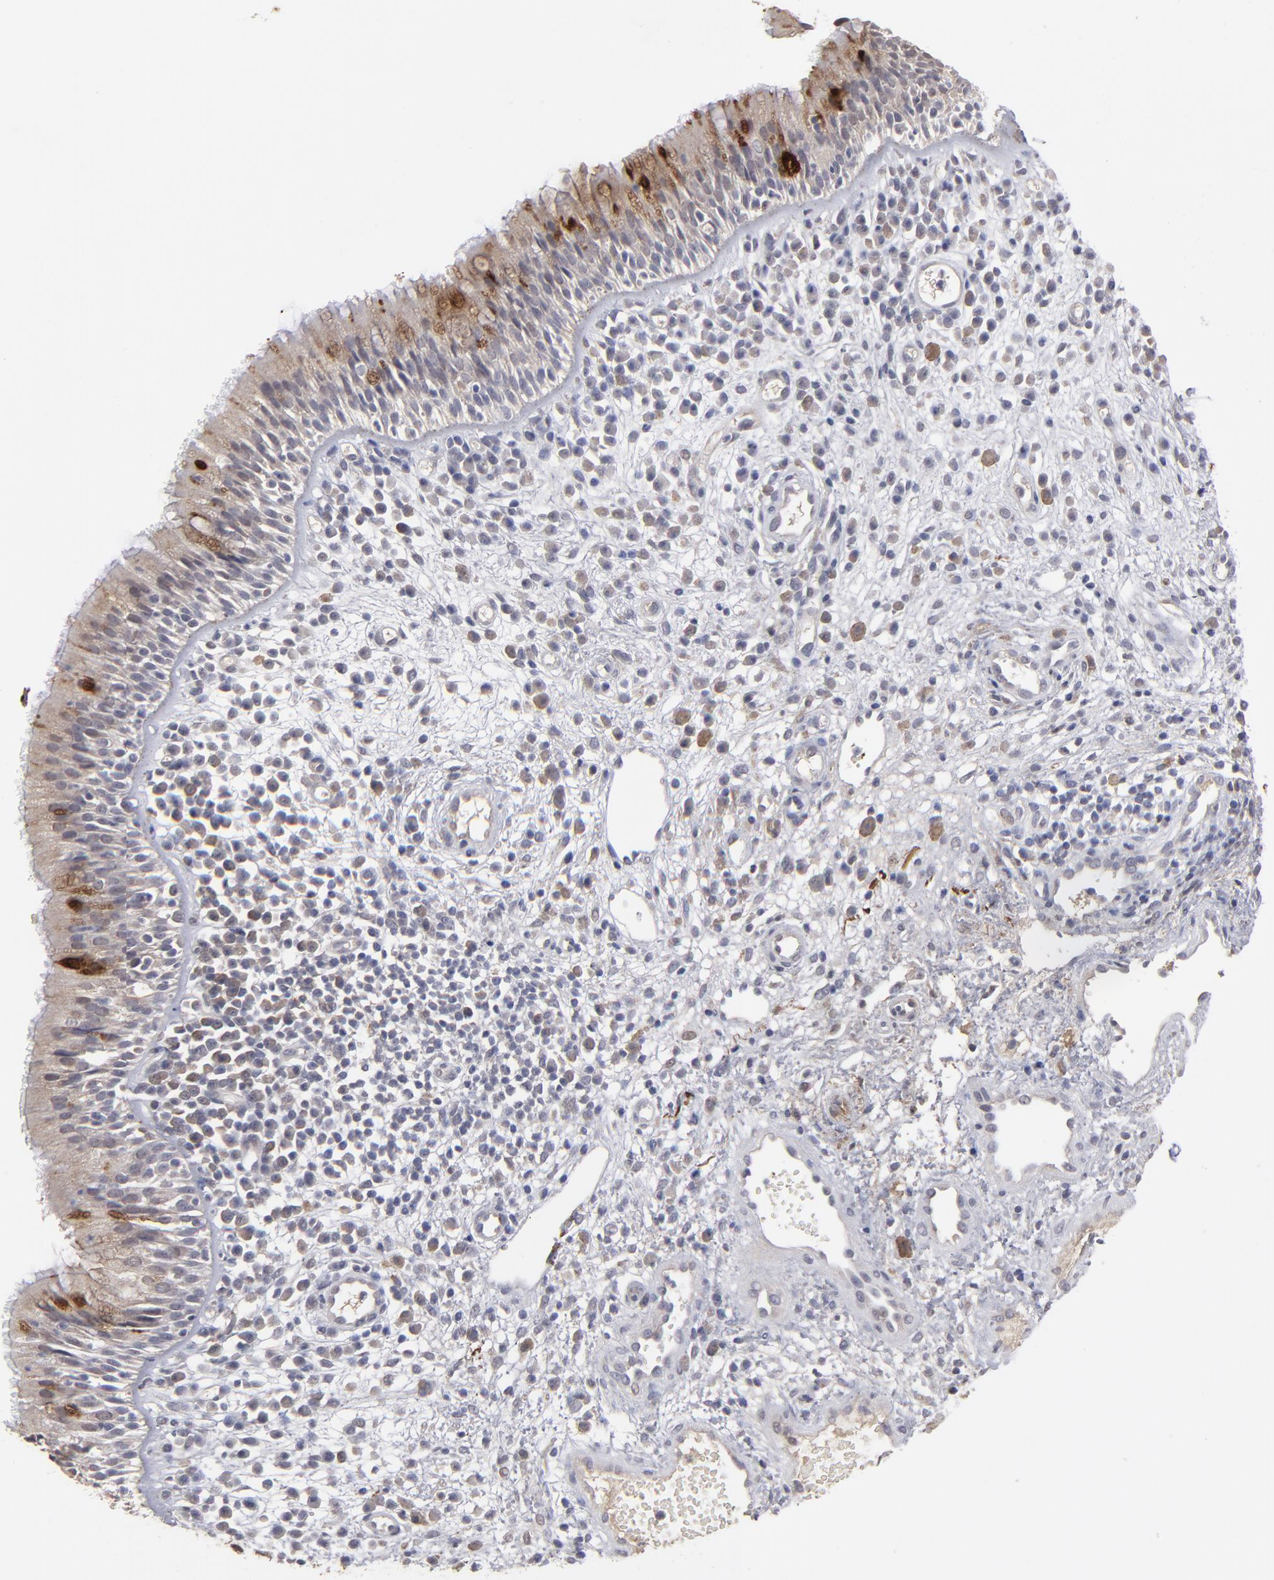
{"staining": {"intensity": "moderate", "quantity": "25%-75%", "location": "cytoplasmic/membranous"}, "tissue": "nasopharynx", "cell_type": "Respiratory epithelial cells", "image_type": "normal", "snomed": [{"axis": "morphology", "description": "Normal tissue, NOS"}, {"axis": "morphology", "description": "Inflammation, NOS"}, {"axis": "morphology", "description": "Malignant melanoma, Metastatic site"}, {"axis": "topography", "description": "Nasopharynx"}], "caption": "Normal nasopharynx demonstrates moderate cytoplasmic/membranous expression in approximately 25%-75% of respiratory epithelial cells, visualized by immunohistochemistry. (DAB (3,3'-diaminobenzidine) = brown stain, brightfield microscopy at high magnification).", "gene": "GPM6B", "patient": {"sex": "female", "age": 55}}